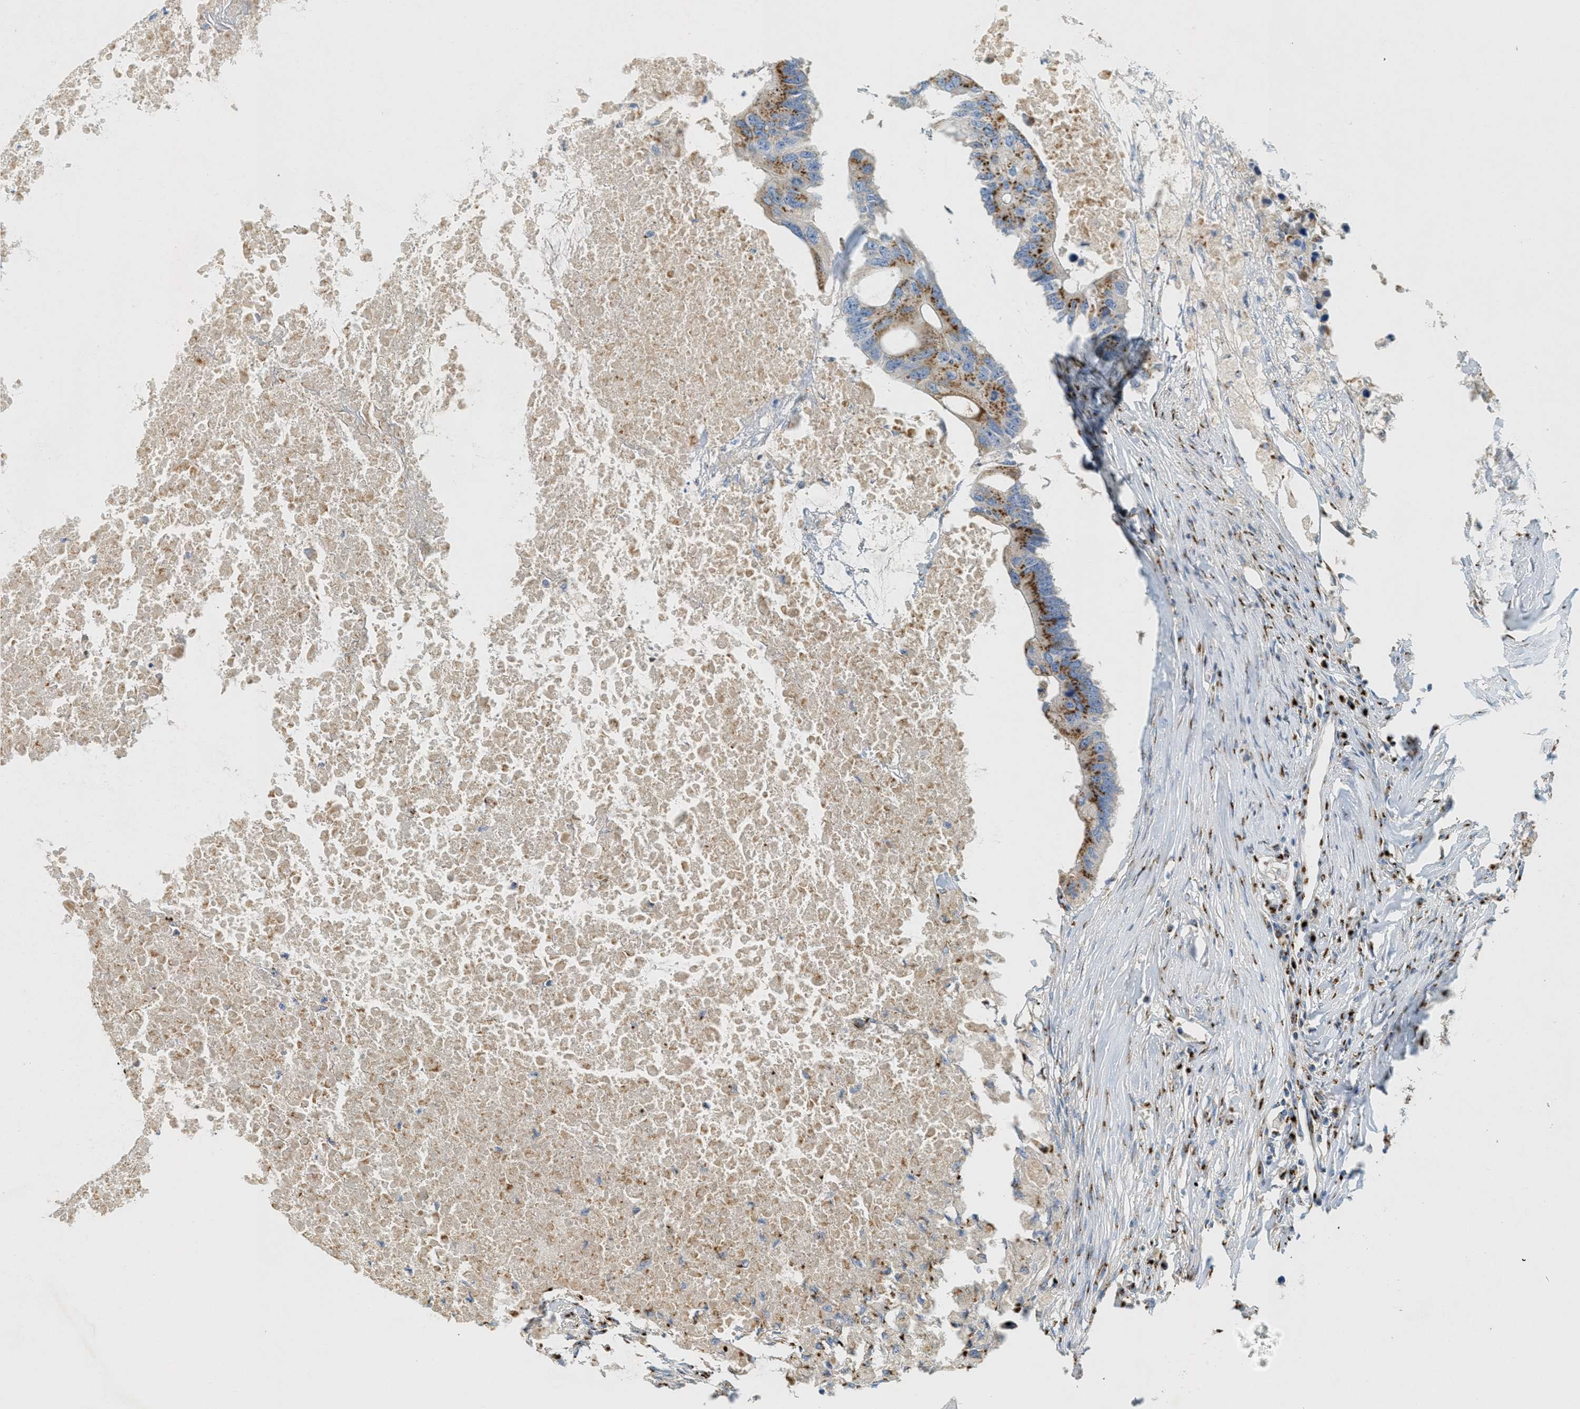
{"staining": {"intensity": "strong", "quantity": ">75%", "location": "cytoplasmic/membranous"}, "tissue": "colorectal cancer", "cell_type": "Tumor cells", "image_type": "cancer", "snomed": [{"axis": "morphology", "description": "Adenocarcinoma, NOS"}, {"axis": "topography", "description": "Colon"}], "caption": "There is high levels of strong cytoplasmic/membranous expression in tumor cells of colorectal cancer, as demonstrated by immunohistochemical staining (brown color).", "gene": "ENTPD4", "patient": {"sex": "male", "age": 71}}